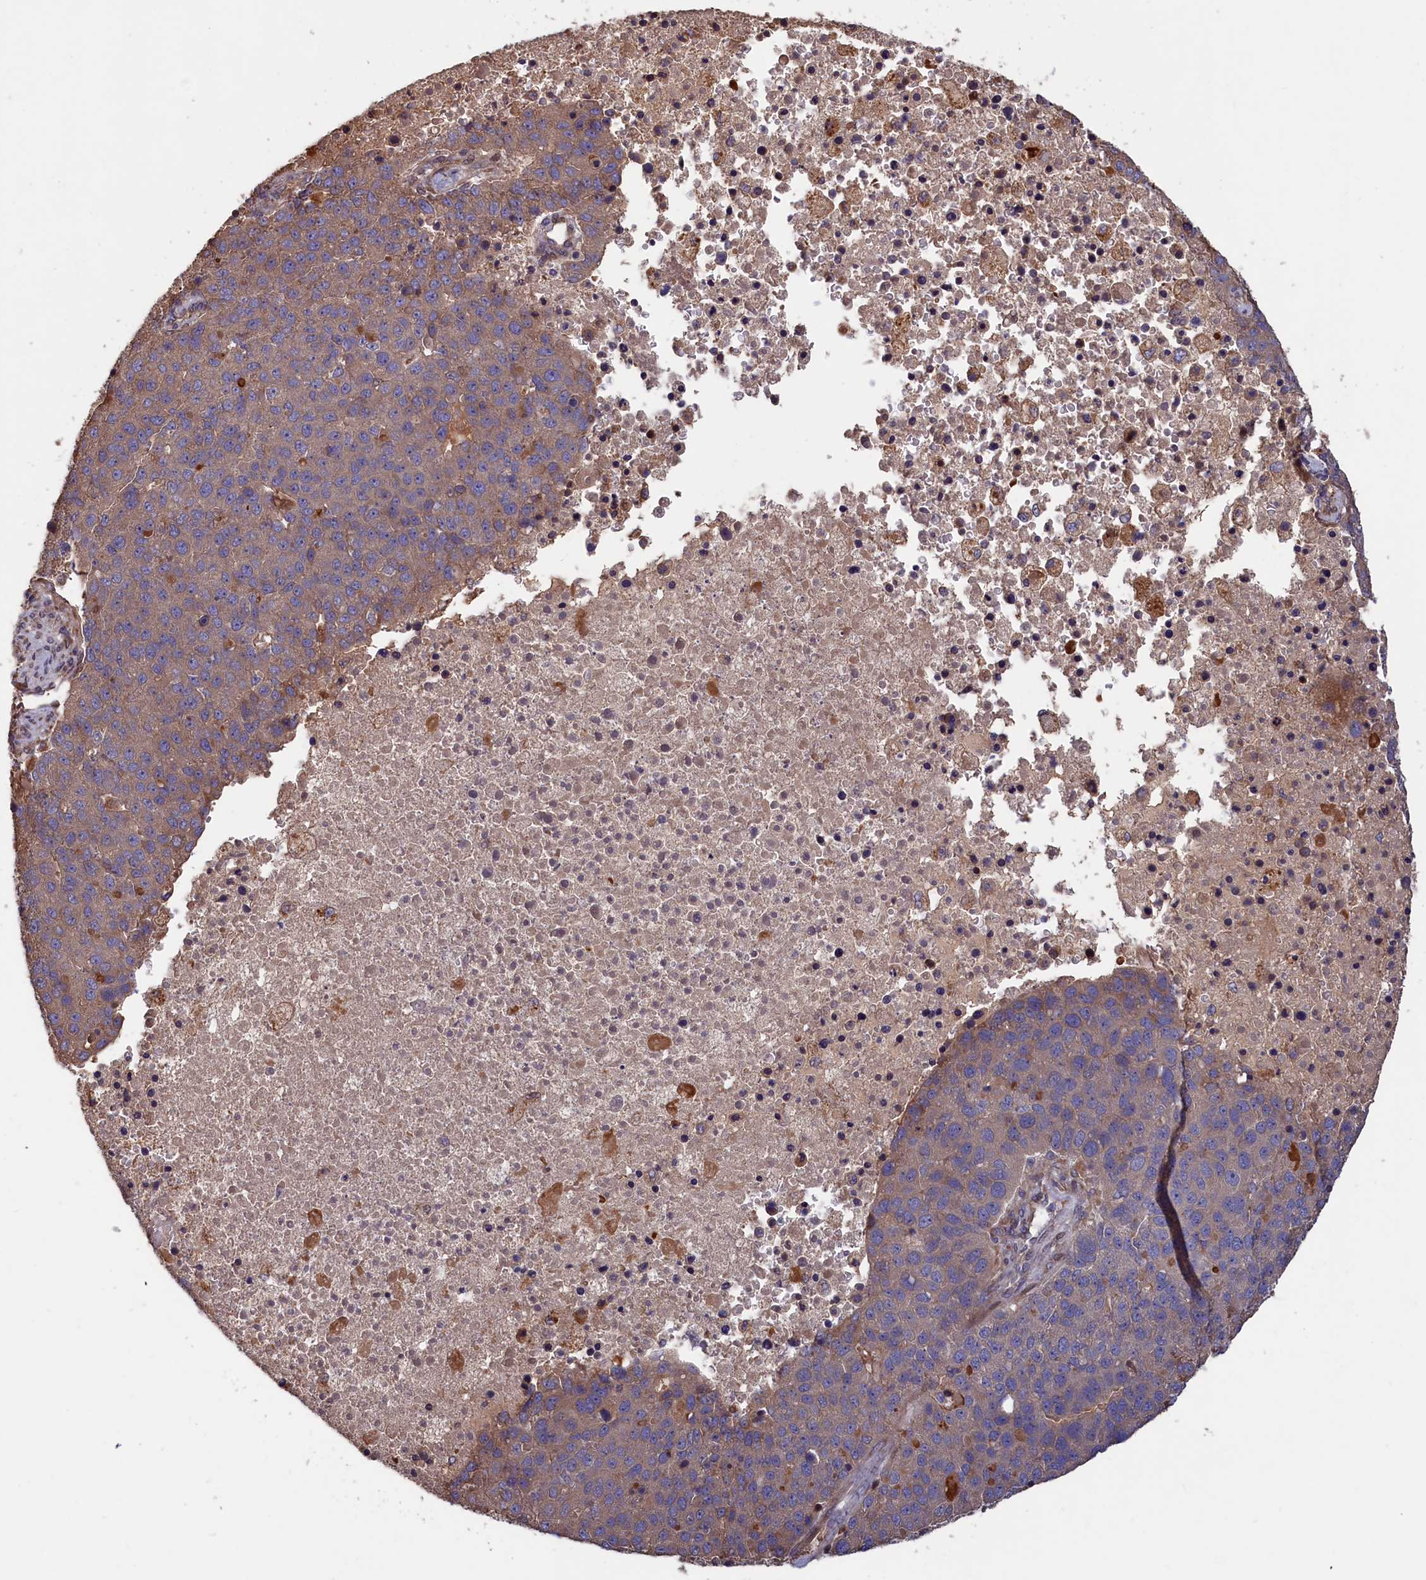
{"staining": {"intensity": "weak", "quantity": "25%-75%", "location": "cytoplasmic/membranous"}, "tissue": "pancreatic cancer", "cell_type": "Tumor cells", "image_type": "cancer", "snomed": [{"axis": "morphology", "description": "Adenocarcinoma, NOS"}, {"axis": "topography", "description": "Pancreas"}], "caption": "Weak cytoplasmic/membranous positivity is identified in about 25%-75% of tumor cells in pancreatic cancer.", "gene": "GREB1L", "patient": {"sex": "female", "age": 61}}